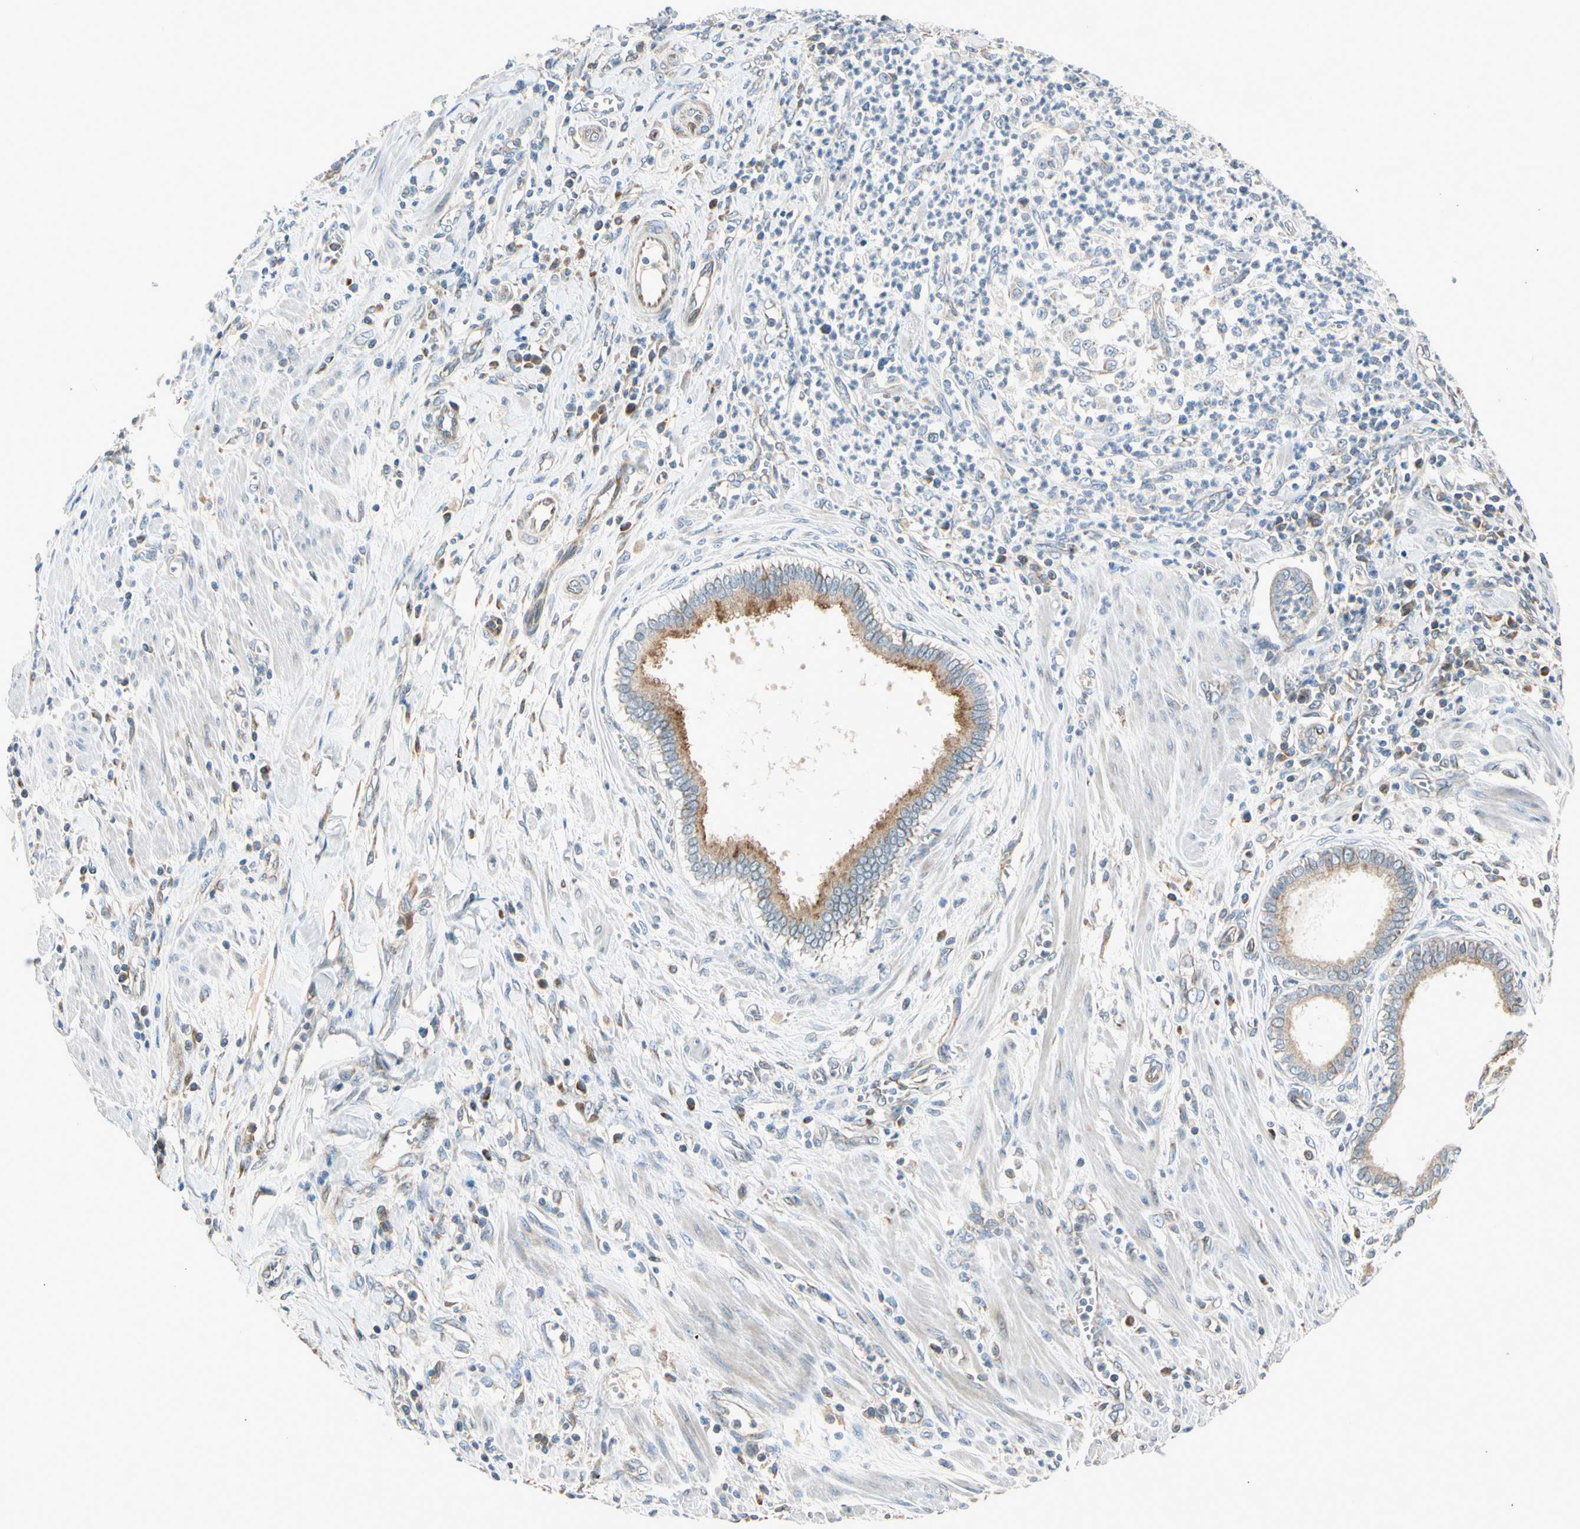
{"staining": {"intensity": "weak", "quantity": ">75%", "location": "cytoplasmic/membranous"}, "tissue": "pancreatic cancer", "cell_type": "Tumor cells", "image_type": "cancer", "snomed": [{"axis": "morphology", "description": "Normal tissue, NOS"}, {"axis": "topography", "description": "Lymph node"}], "caption": "Pancreatic cancer stained with a protein marker exhibits weak staining in tumor cells.", "gene": "NPHP3", "patient": {"sex": "male", "age": 50}}